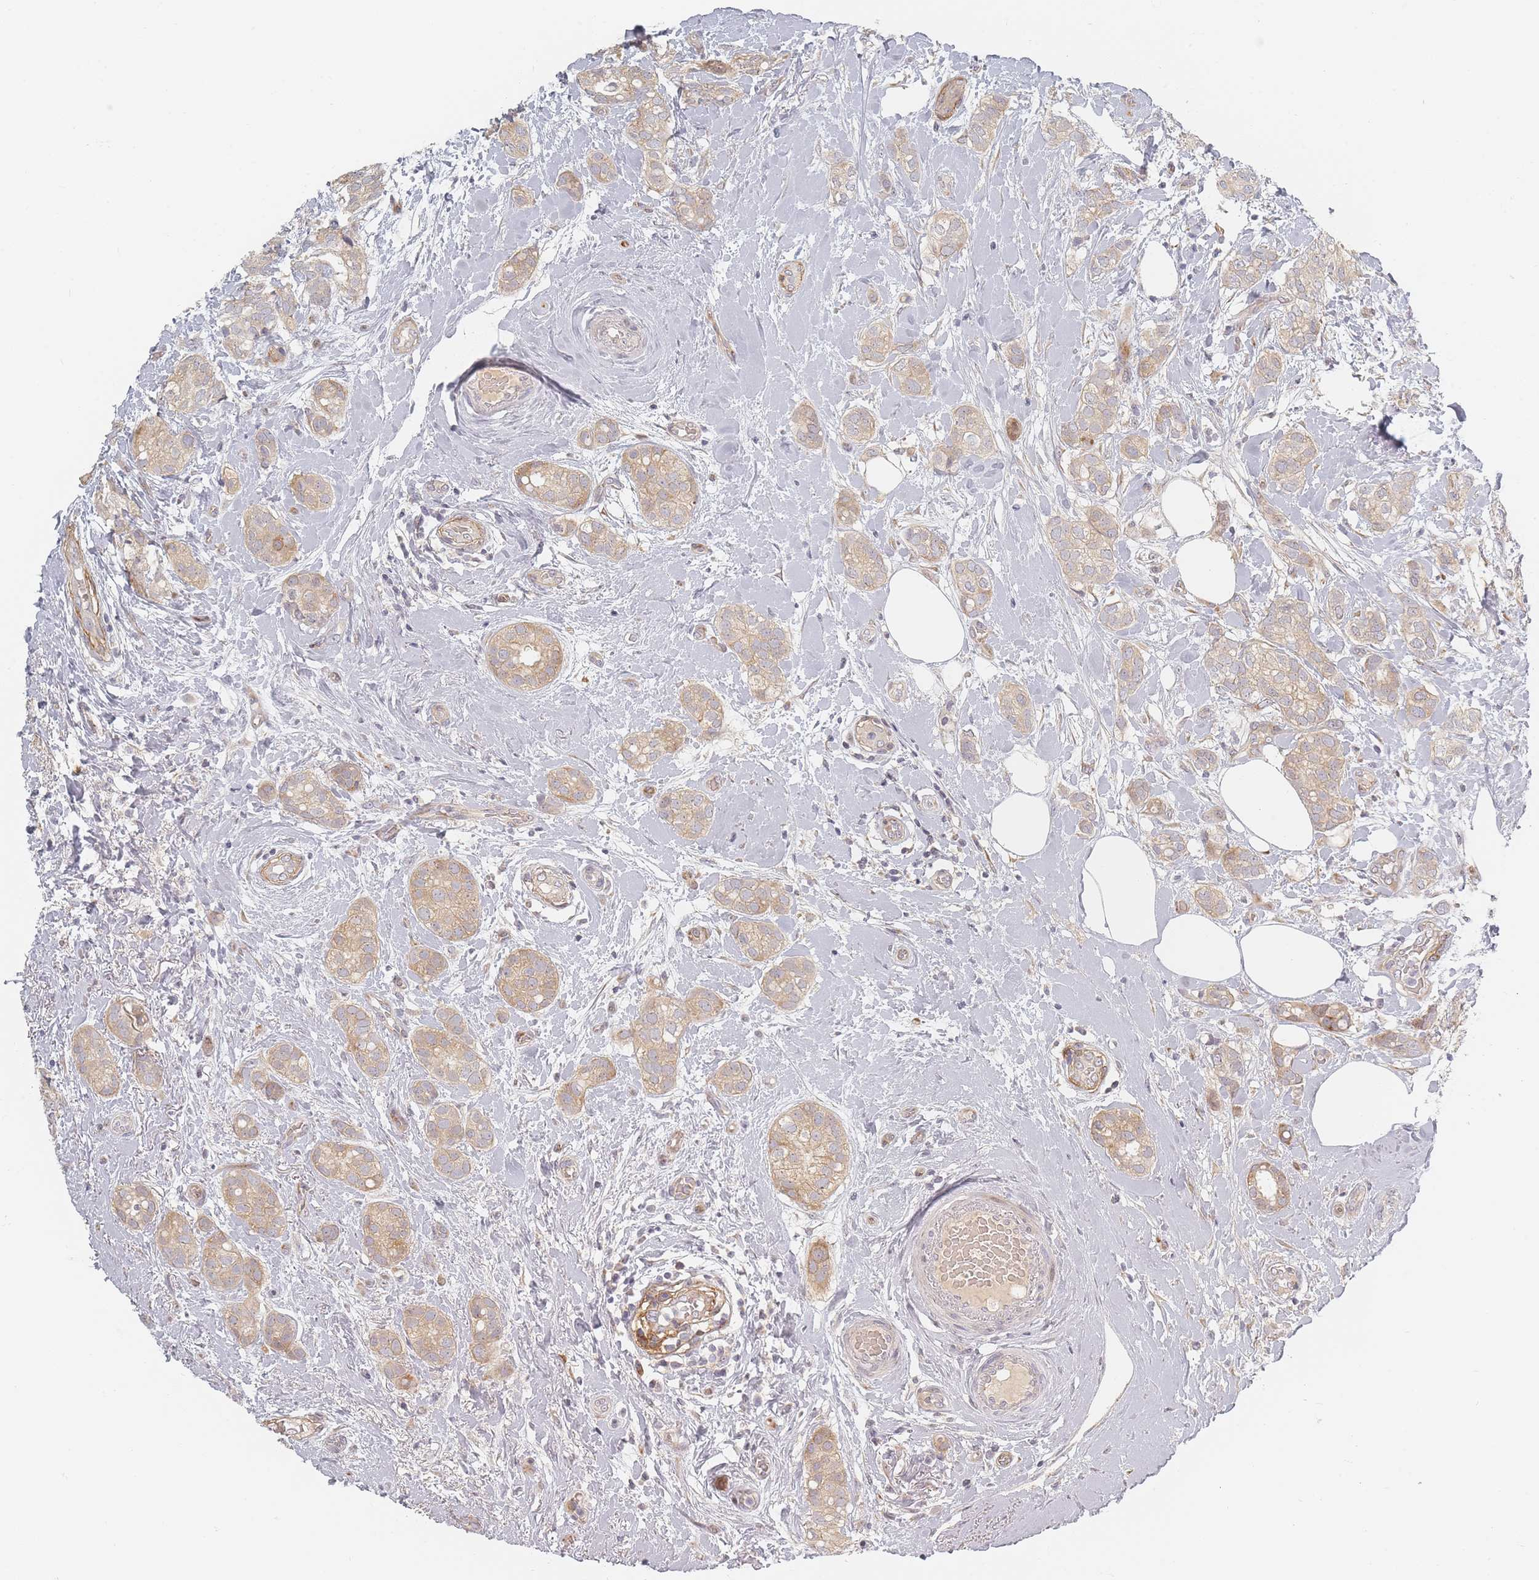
{"staining": {"intensity": "moderate", "quantity": ">75%", "location": "cytoplasmic/membranous"}, "tissue": "breast cancer", "cell_type": "Tumor cells", "image_type": "cancer", "snomed": [{"axis": "morphology", "description": "Duct carcinoma"}, {"axis": "topography", "description": "Breast"}], "caption": "Infiltrating ductal carcinoma (breast) stained with DAB (3,3'-diaminobenzidine) immunohistochemistry (IHC) demonstrates medium levels of moderate cytoplasmic/membranous staining in approximately >75% of tumor cells. (Stains: DAB (3,3'-diaminobenzidine) in brown, nuclei in blue, Microscopy: brightfield microscopy at high magnification).", "gene": "ZKSCAN7", "patient": {"sex": "female", "age": 73}}